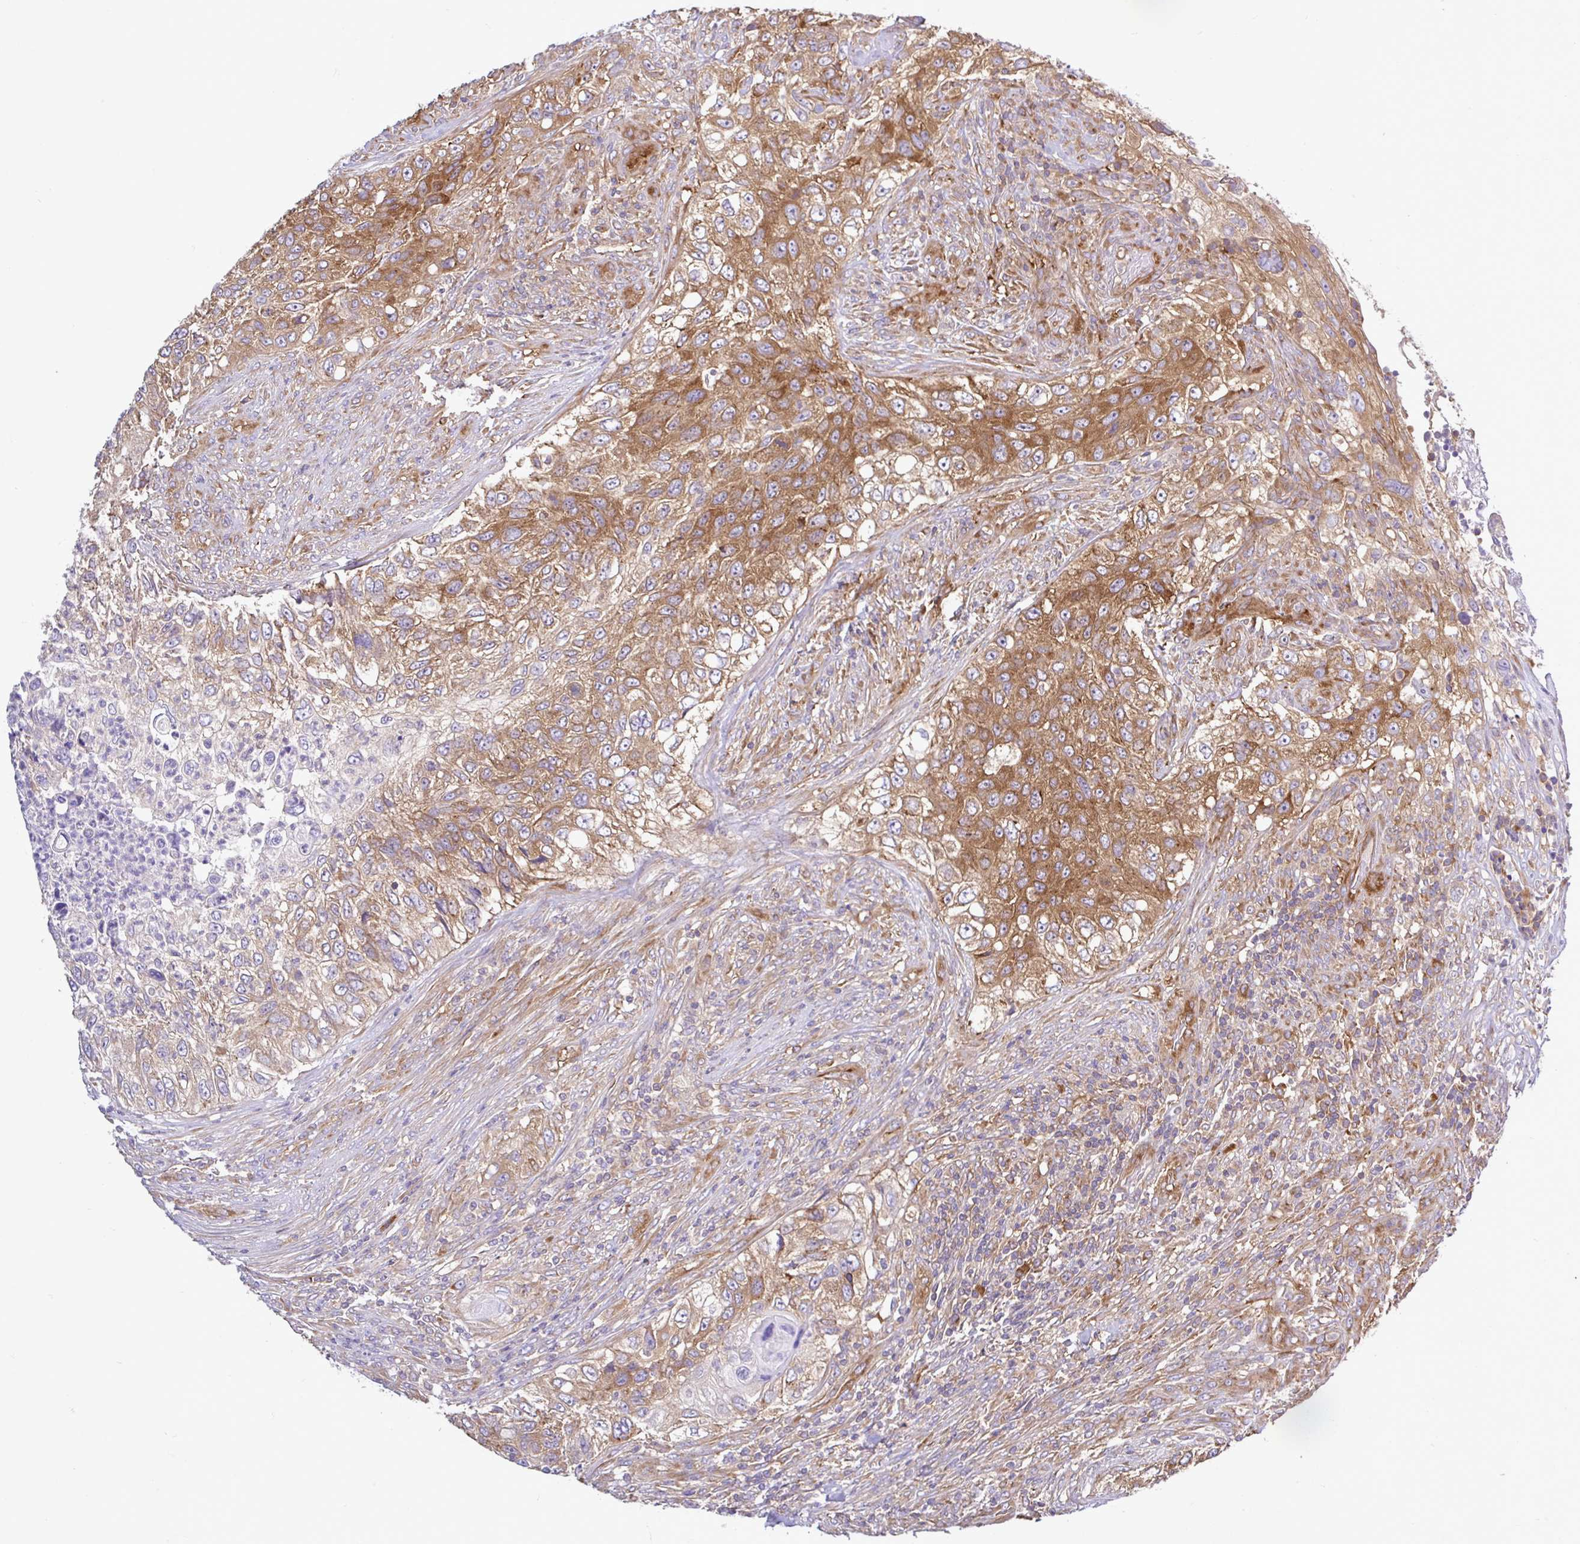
{"staining": {"intensity": "moderate", "quantity": ">75%", "location": "cytoplasmic/membranous"}, "tissue": "urothelial cancer", "cell_type": "Tumor cells", "image_type": "cancer", "snomed": [{"axis": "morphology", "description": "Urothelial carcinoma, High grade"}, {"axis": "topography", "description": "Urinary bladder"}], "caption": "The immunohistochemical stain highlights moderate cytoplasmic/membranous staining in tumor cells of urothelial cancer tissue.", "gene": "LARS1", "patient": {"sex": "female", "age": 60}}